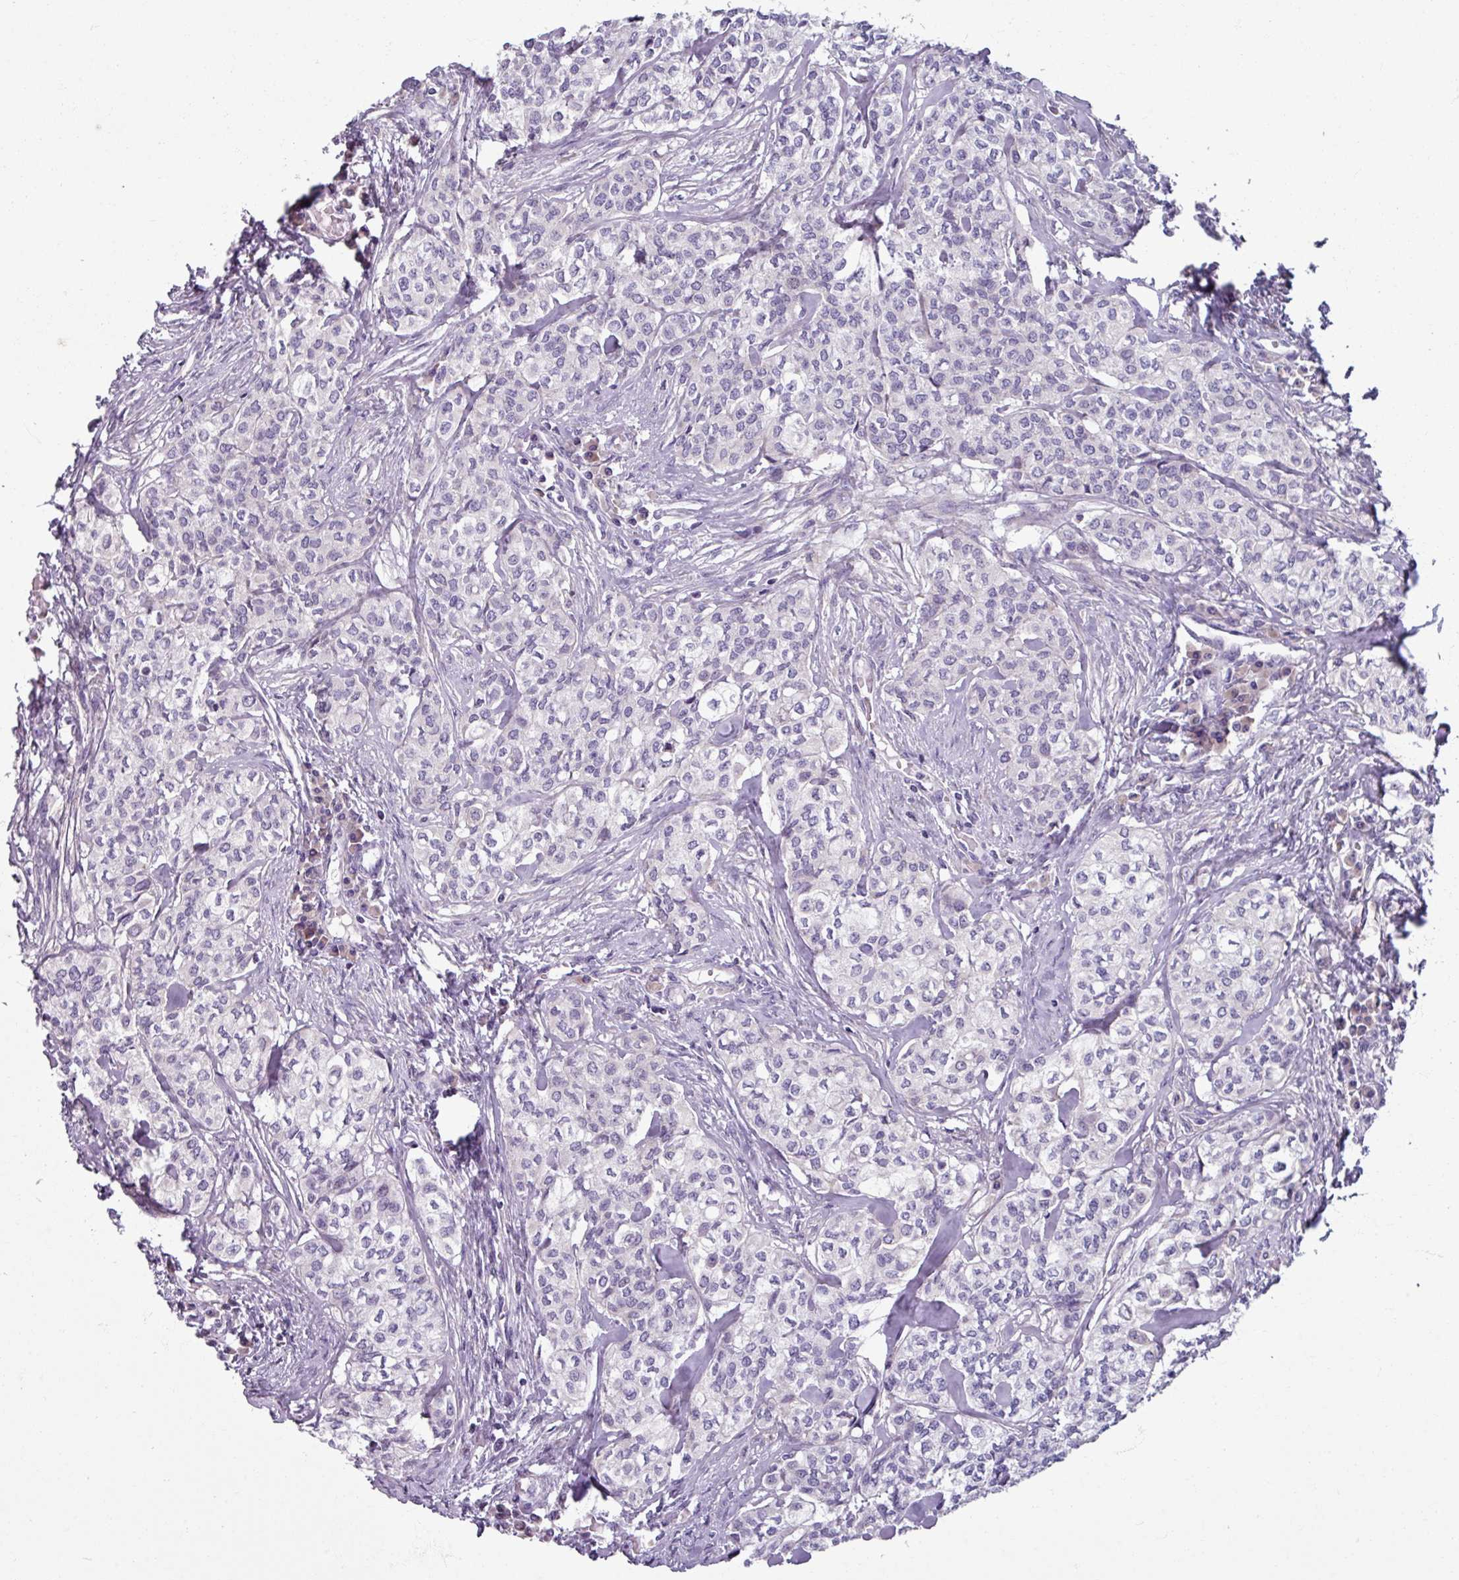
{"staining": {"intensity": "negative", "quantity": "none", "location": "none"}, "tissue": "head and neck cancer", "cell_type": "Tumor cells", "image_type": "cancer", "snomed": [{"axis": "morphology", "description": "Adenocarcinoma, NOS"}, {"axis": "topography", "description": "Head-Neck"}], "caption": "Head and neck cancer was stained to show a protein in brown. There is no significant expression in tumor cells. (DAB immunohistochemistry visualized using brightfield microscopy, high magnification).", "gene": "SMIM11", "patient": {"sex": "male", "age": 81}}